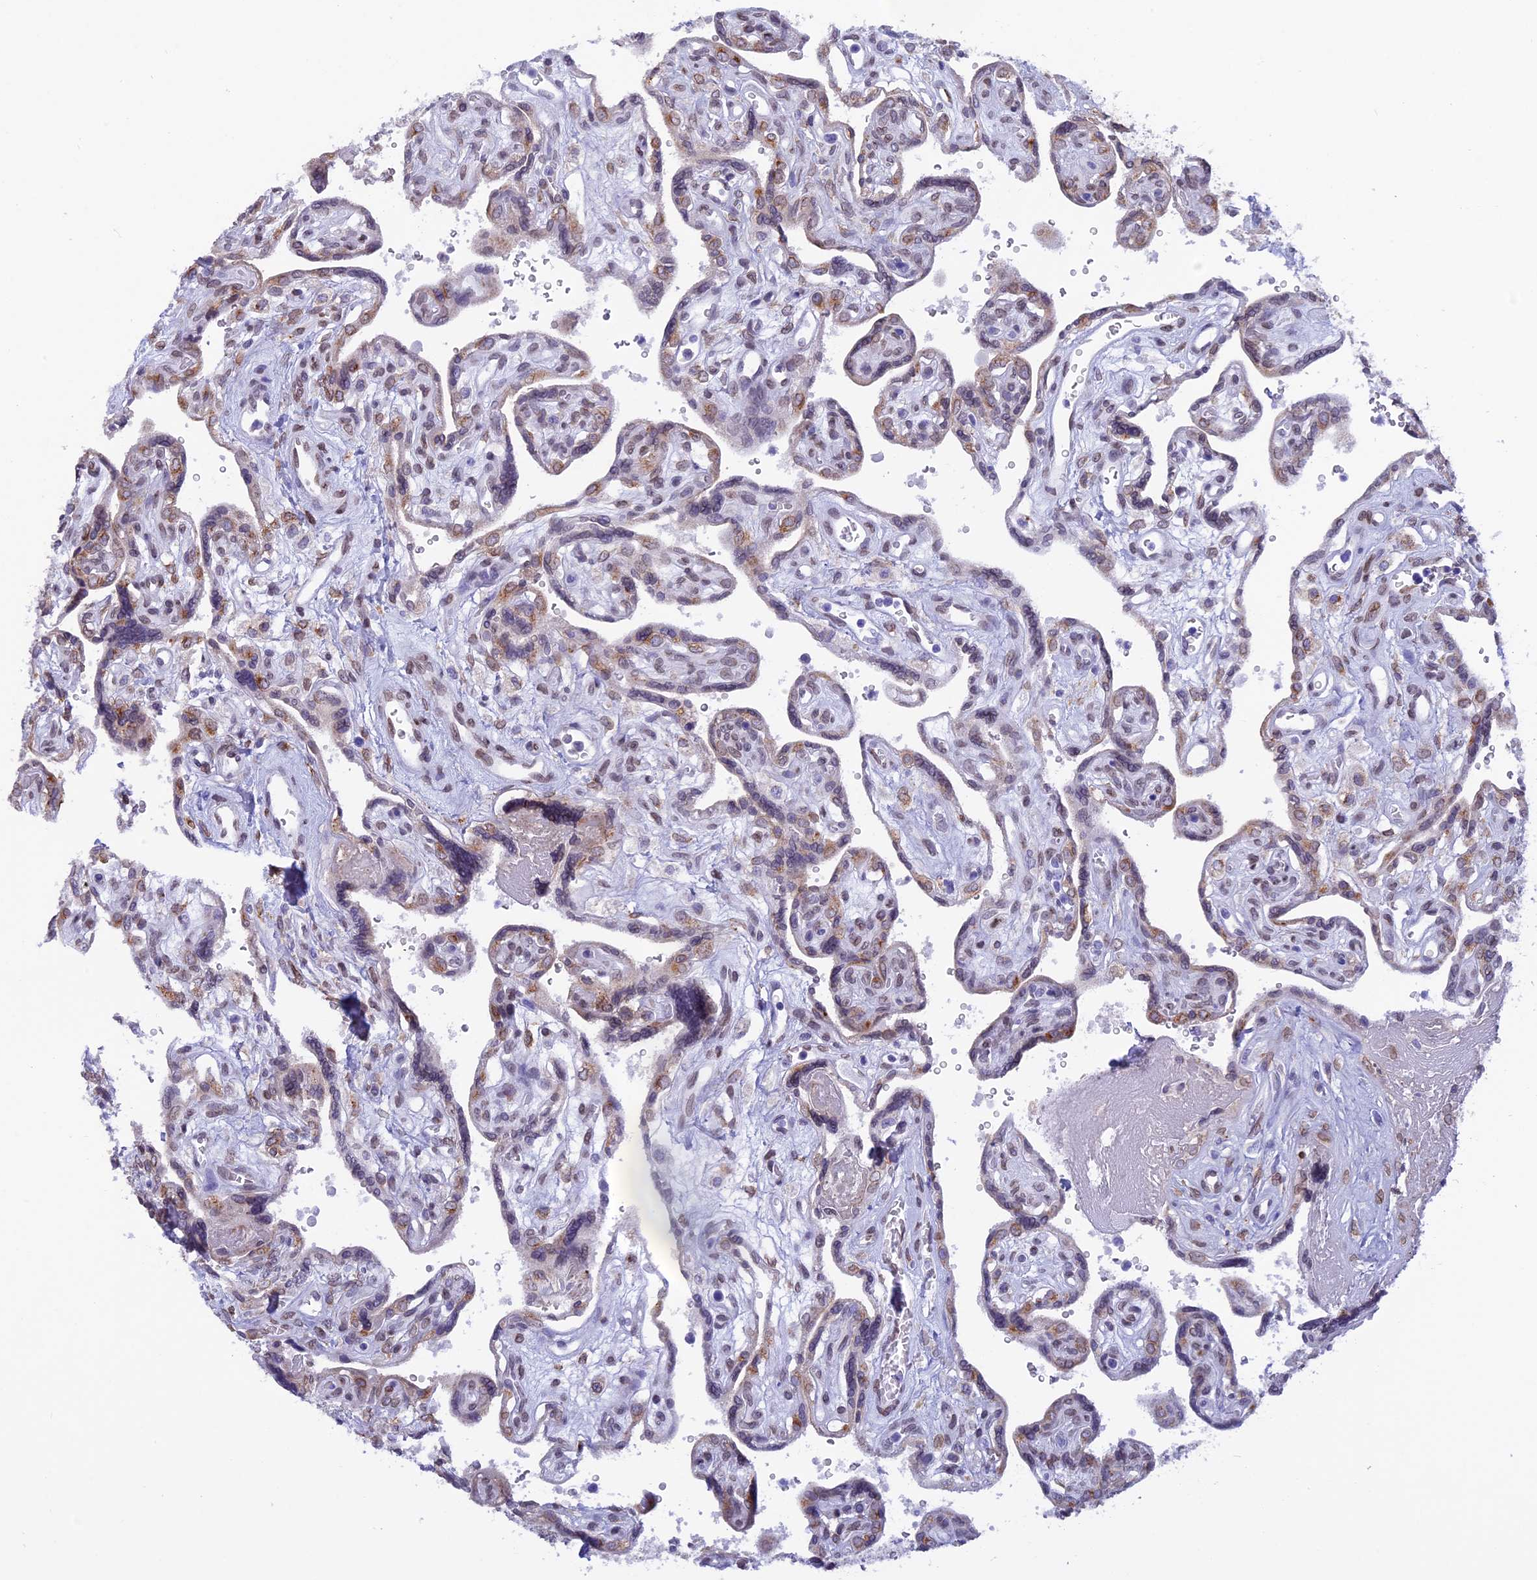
{"staining": {"intensity": "moderate", "quantity": ">75%", "location": "cytoplasmic/membranous,nuclear"}, "tissue": "placenta", "cell_type": "Decidual cells", "image_type": "normal", "snomed": [{"axis": "morphology", "description": "Normal tissue, NOS"}, {"axis": "topography", "description": "Placenta"}], "caption": "Immunohistochemical staining of normal placenta shows moderate cytoplasmic/membranous,nuclear protein positivity in approximately >75% of decidual cells.", "gene": "TMPRSS7", "patient": {"sex": "female", "age": 39}}